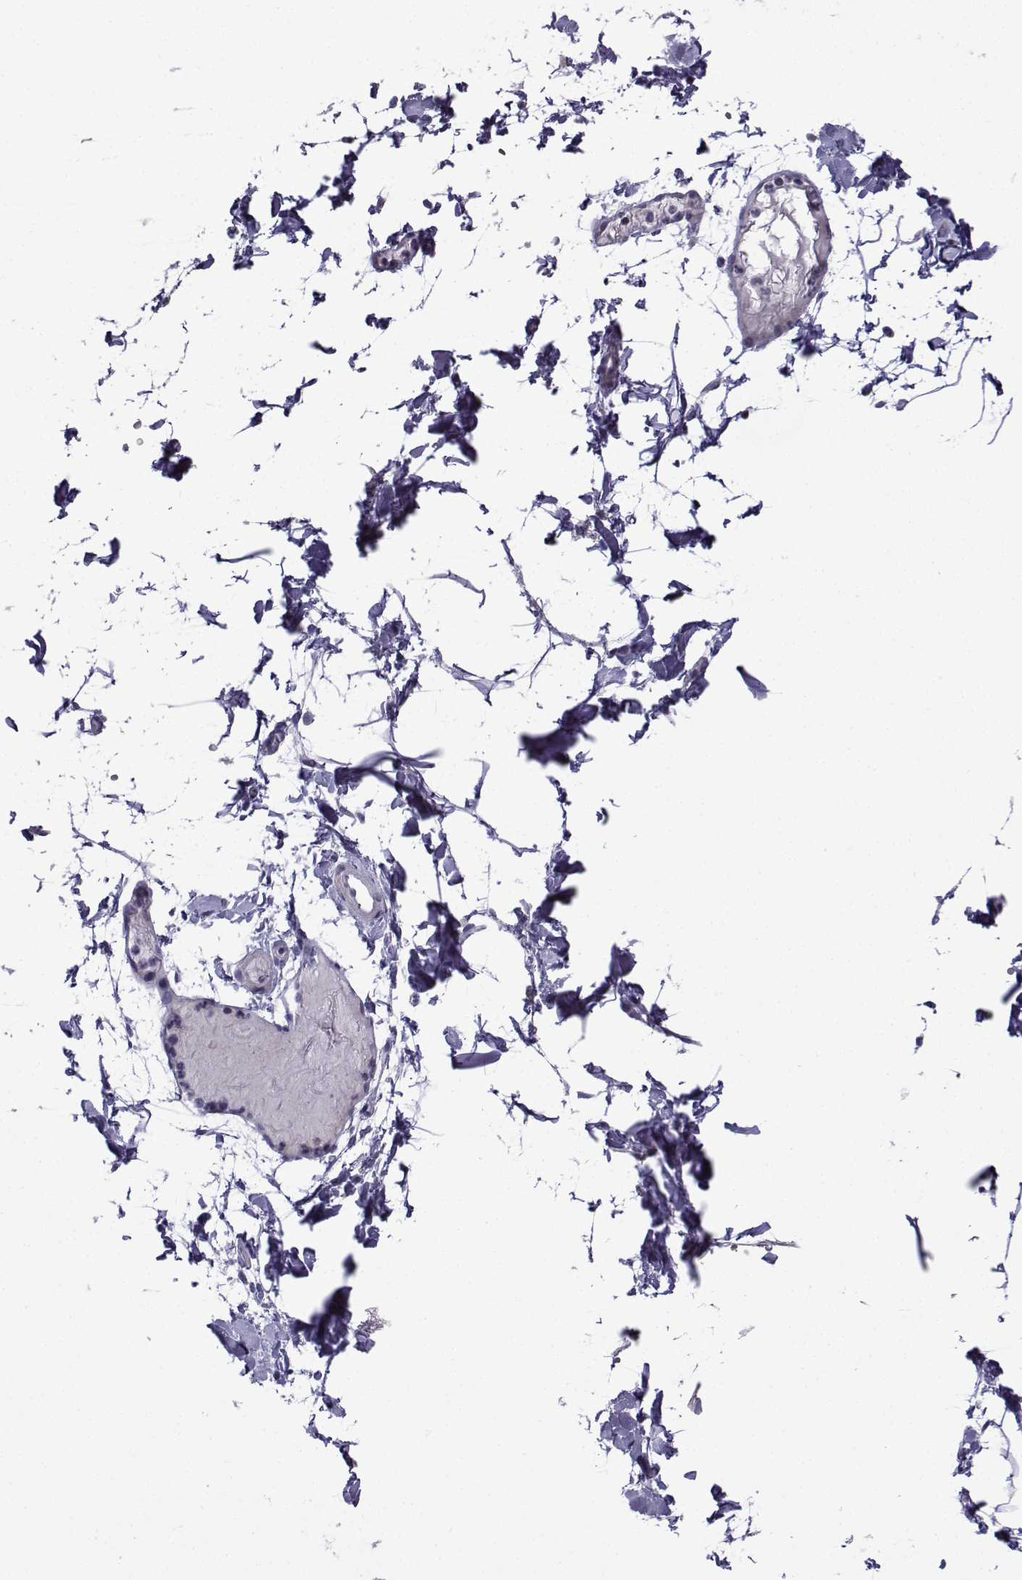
{"staining": {"intensity": "negative", "quantity": "none", "location": "none"}, "tissue": "adipose tissue", "cell_type": "Adipocytes", "image_type": "normal", "snomed": [{"axis": "morphology", "description": "Normal tissue, NOS"}, {"axis": "topography", "description": "Gallbladder"}, {"axis": "topography", "description": "Peripheral nerve tissue"}], "caption": "Normal adipose tissue was stained to show a protein in brown. There is no significant expression in adipocytes. (DAB (3,3'-diaminobenzidine) immunohistochemistry (IHC) with hematoxylin counter stain).", "gene": "CFAP70", "patient": {"sex": "female", "age": 45}}